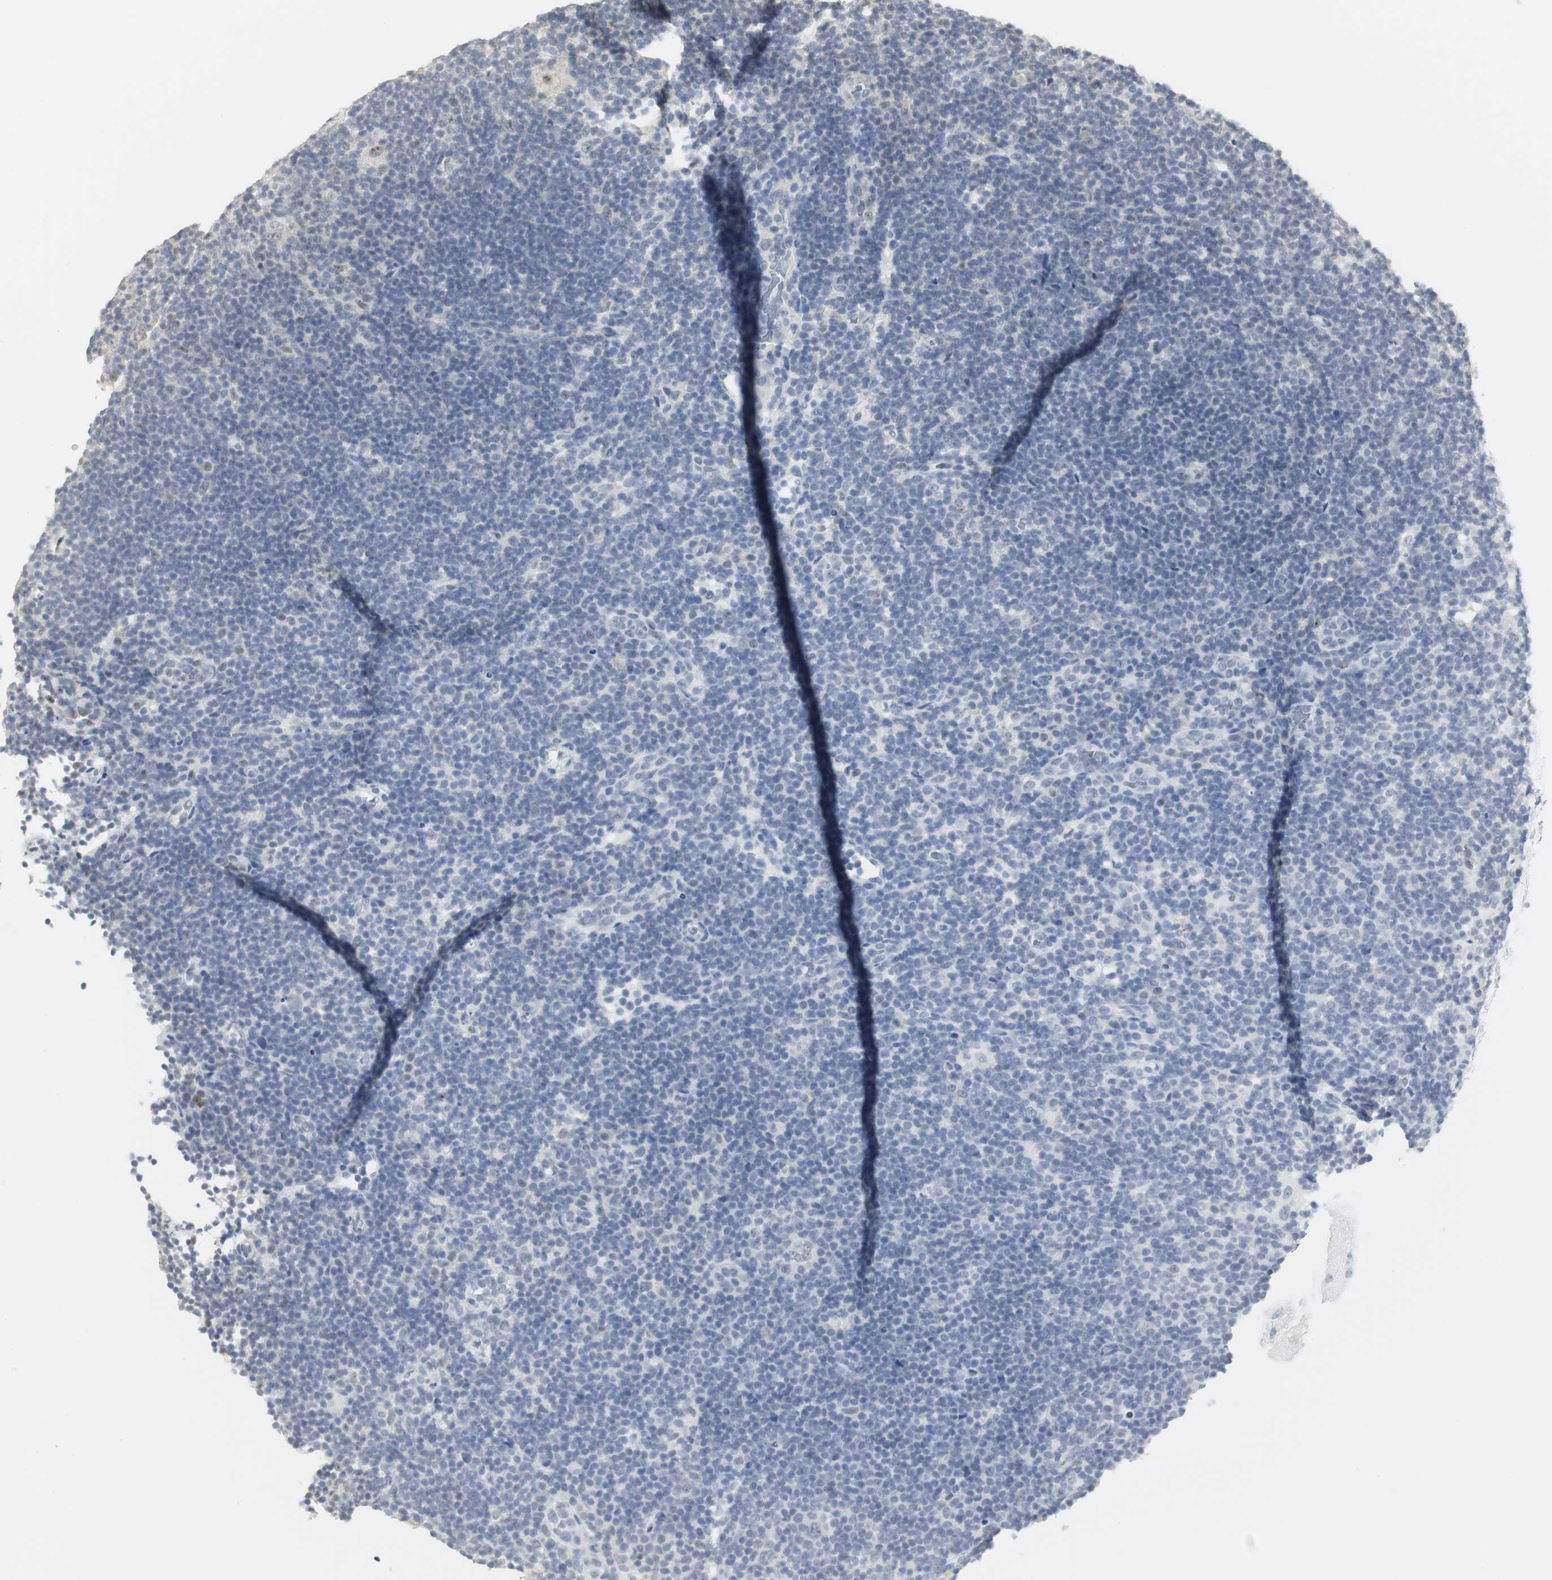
{"staining": {"intensity": "negative", "quantity": "none", "location": "none"}, "tissue": "lymphoma", "cell_type": "Tumor cells", "image_type": "cancer", "snomed": [{"axis": "morphology", "description": "Hodgkin's disease, NOS"}, {"axis": "topography", "description": "Lymph node"}], "caption": "Immunohistochemical staining of human lymphoma demonstrates no significant staining in tumor cells.", "gene": "ELOA", "patient": {"sex": "female", "age": 57}}